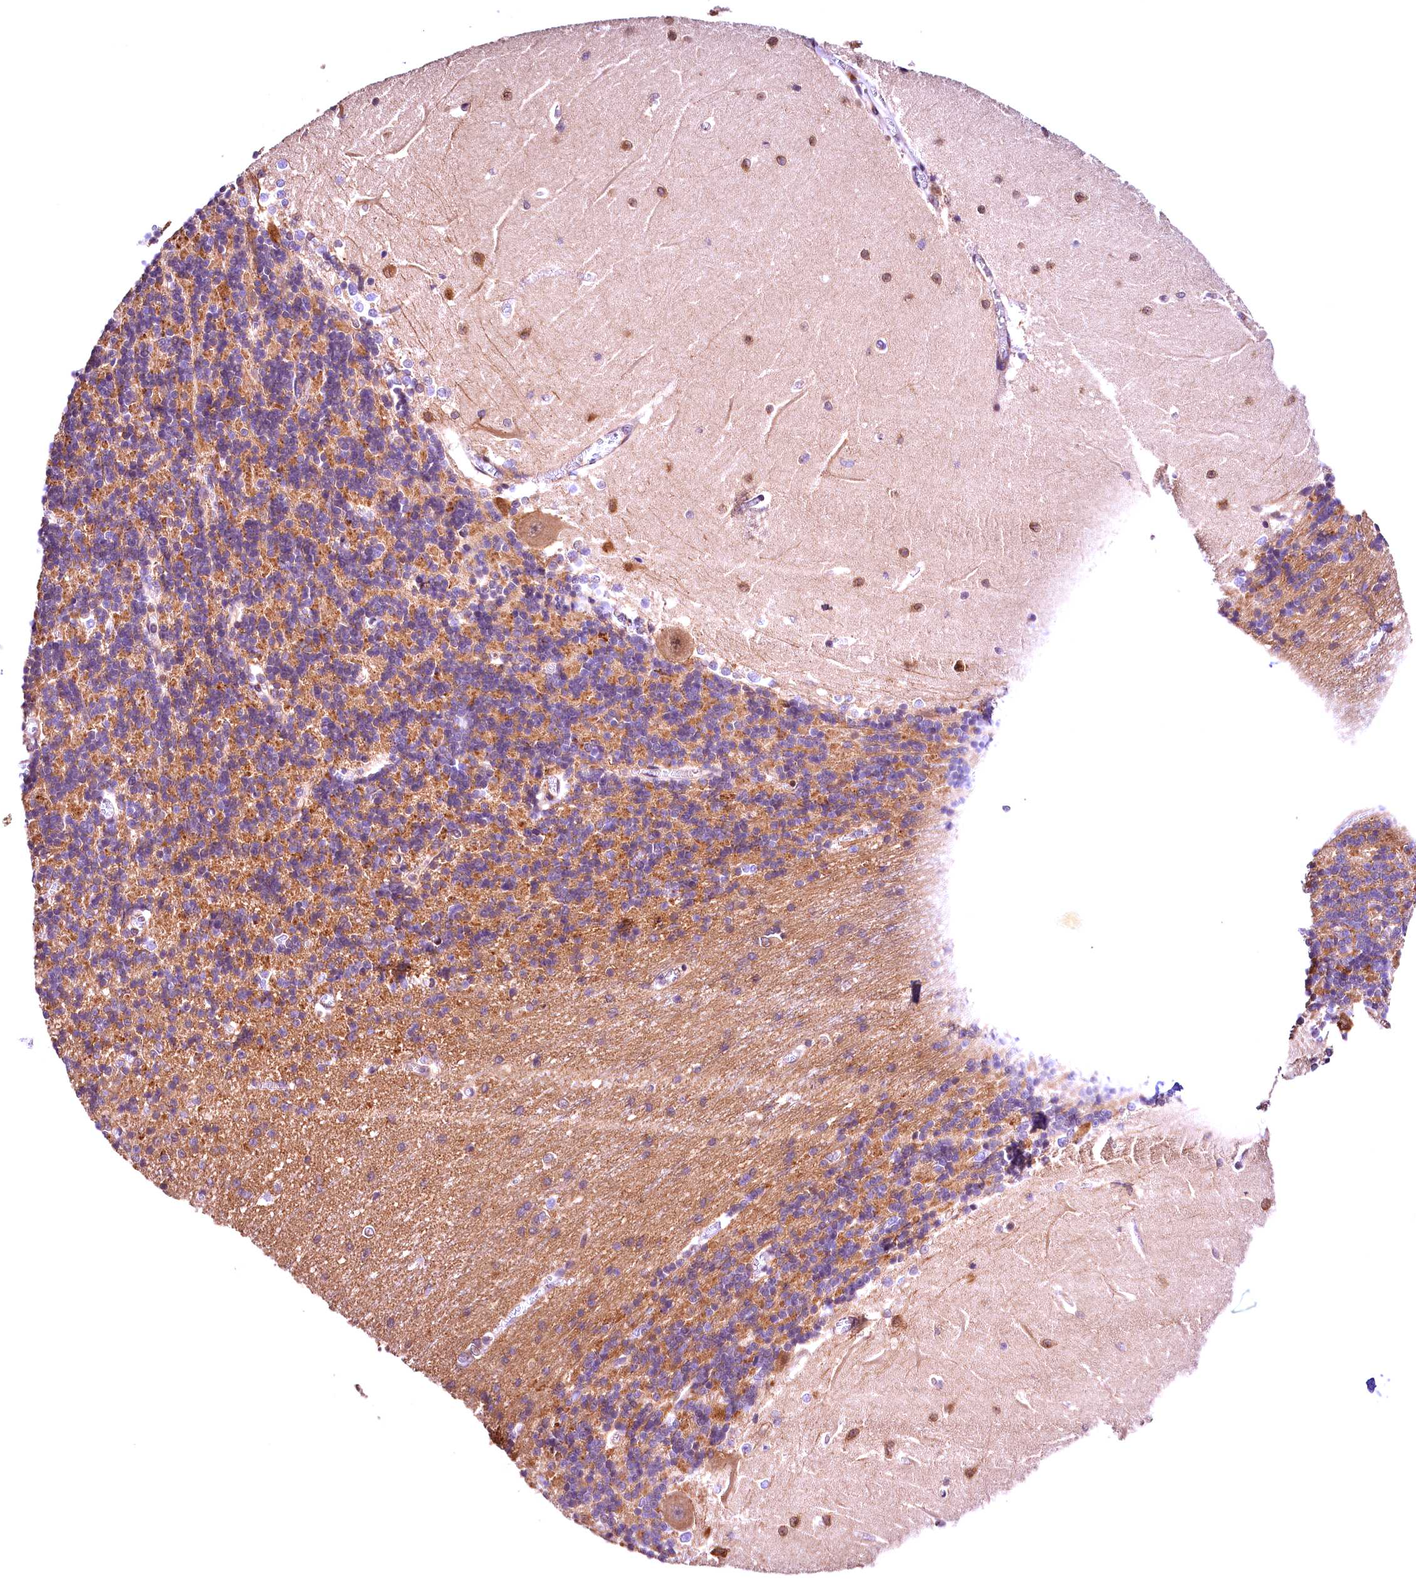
{"staining": {"intensity": "moderate", "quantity": "25%-75%", "location": "cytoplasmic/membranous"}, "tissue": "cerebellum", "cell_type": "Cells in granular layer", "image_type": "normal", "snomed": [{"axis": "morphology", "description": "Normal tissue, NOS"}, {"axis": "topography", "description": "Cerebellum"}], "caption": "Moderate cytoplasmic/membranous positivity is seen in about 25%-75% of cells in granular layer in normal cerebellum. The protein of interest is stained brown, and the nuclei are stained in blue (DAB (3,3'-diaminobenzidine) IHC with brightfield microscopy, high magnification).", "gene": "CHORDC1", "patient": {"sex": "male", "age": 37}}